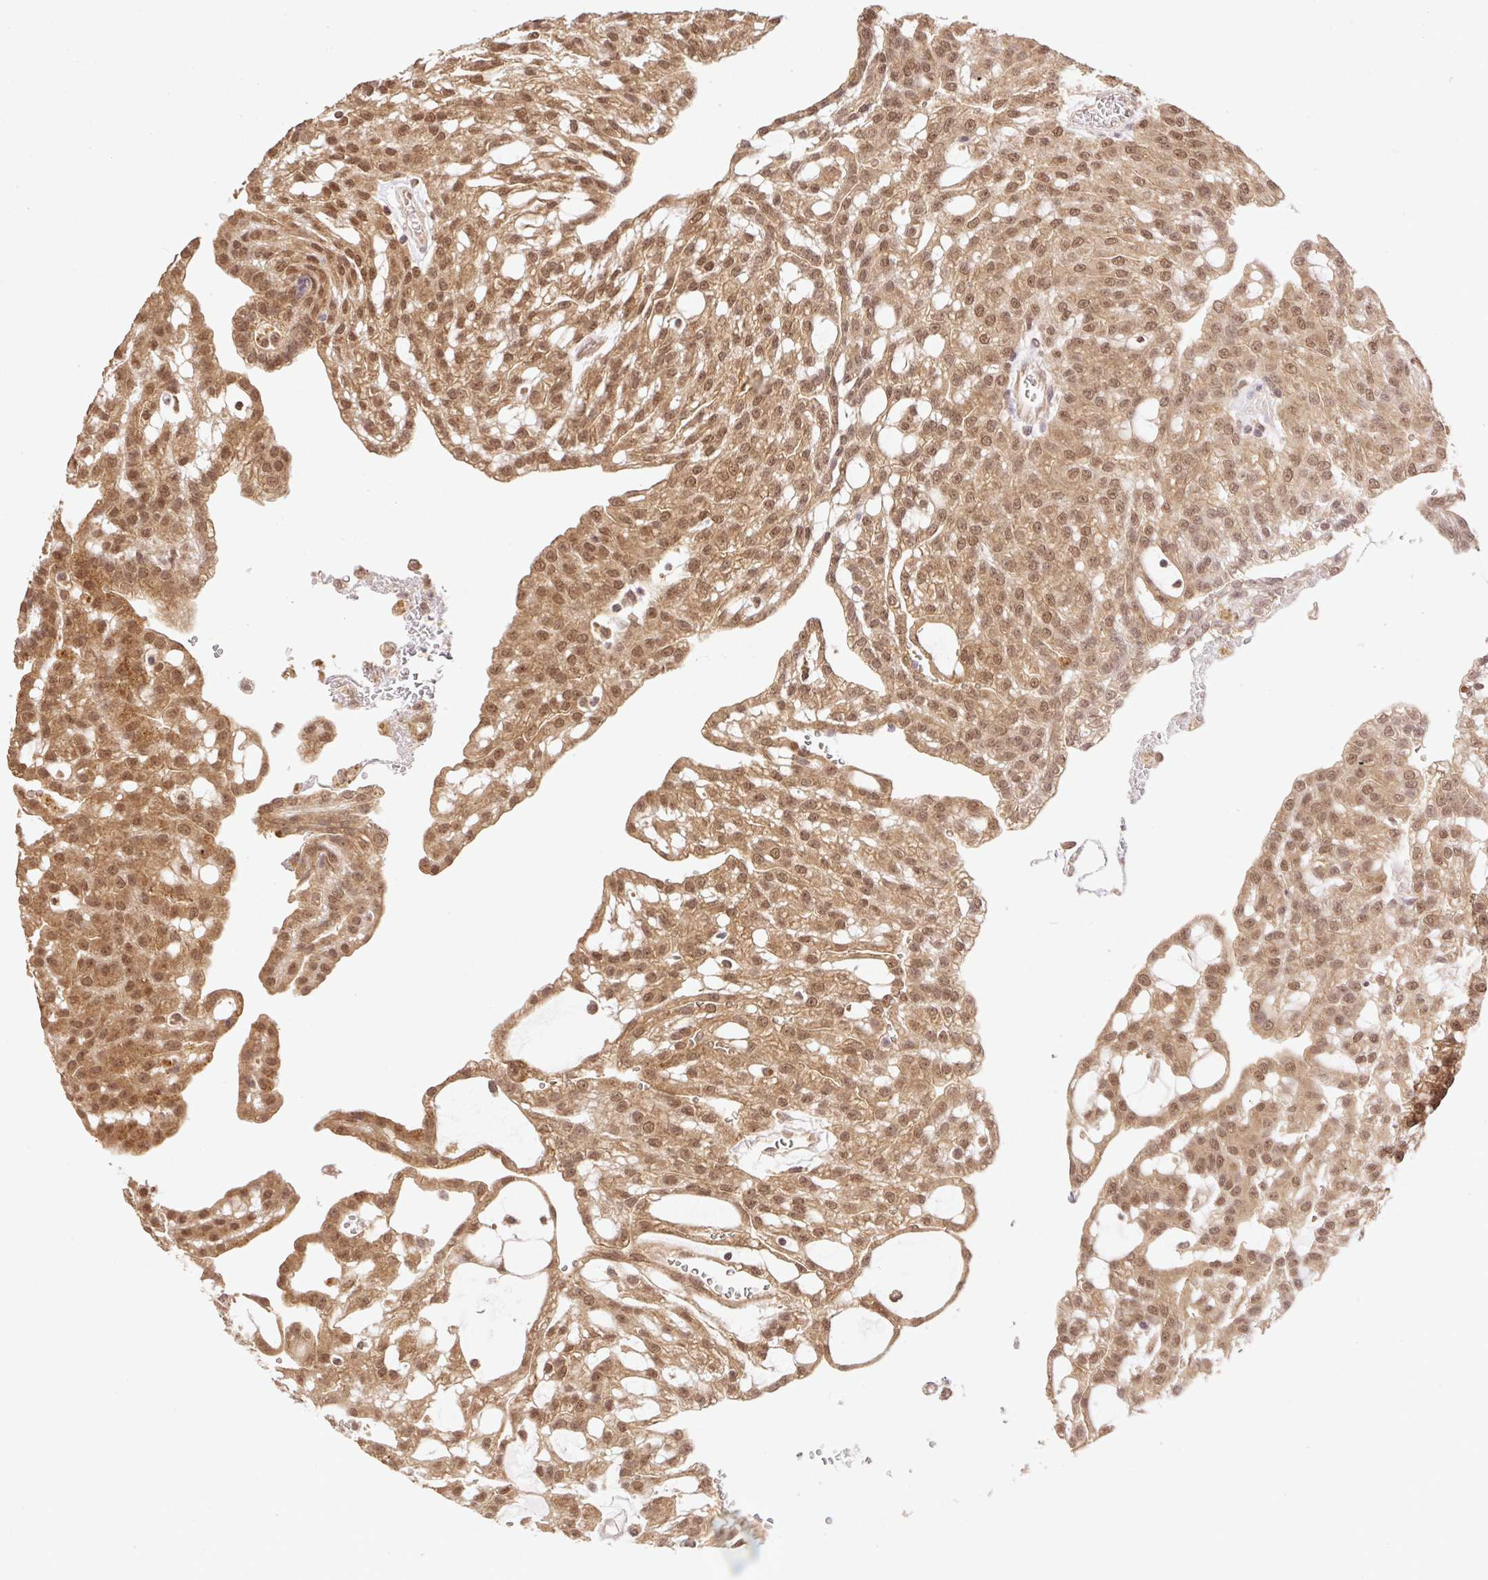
{"staining": {"intensity": "moderate", "quantity": ">75%", "location": "cytoplasmic/membranous,nuclear"}, "tissue": "renal cancer", "cell_type": "Tumor cells", "image_type": "cancer", "snomed": [{"axis": "morphology", "description": "Adenocarcinoma, NOS"}, {"axis": "topography", "description": "Kidney"}], "caption": "Renal adenocarcinoma stained for a protein displays moderate cytoplasmic/membranous and nuclear positivity in tumor cells. The staining was performed using DAB (3,3'-diaminobenzidine) to visualize the protein expression in brown, while the nuclei were stained in blue with hematoxylin (Magnification: 20x).", "gene": "VPS25", "patient": {"sex": "male", "age": 63}}